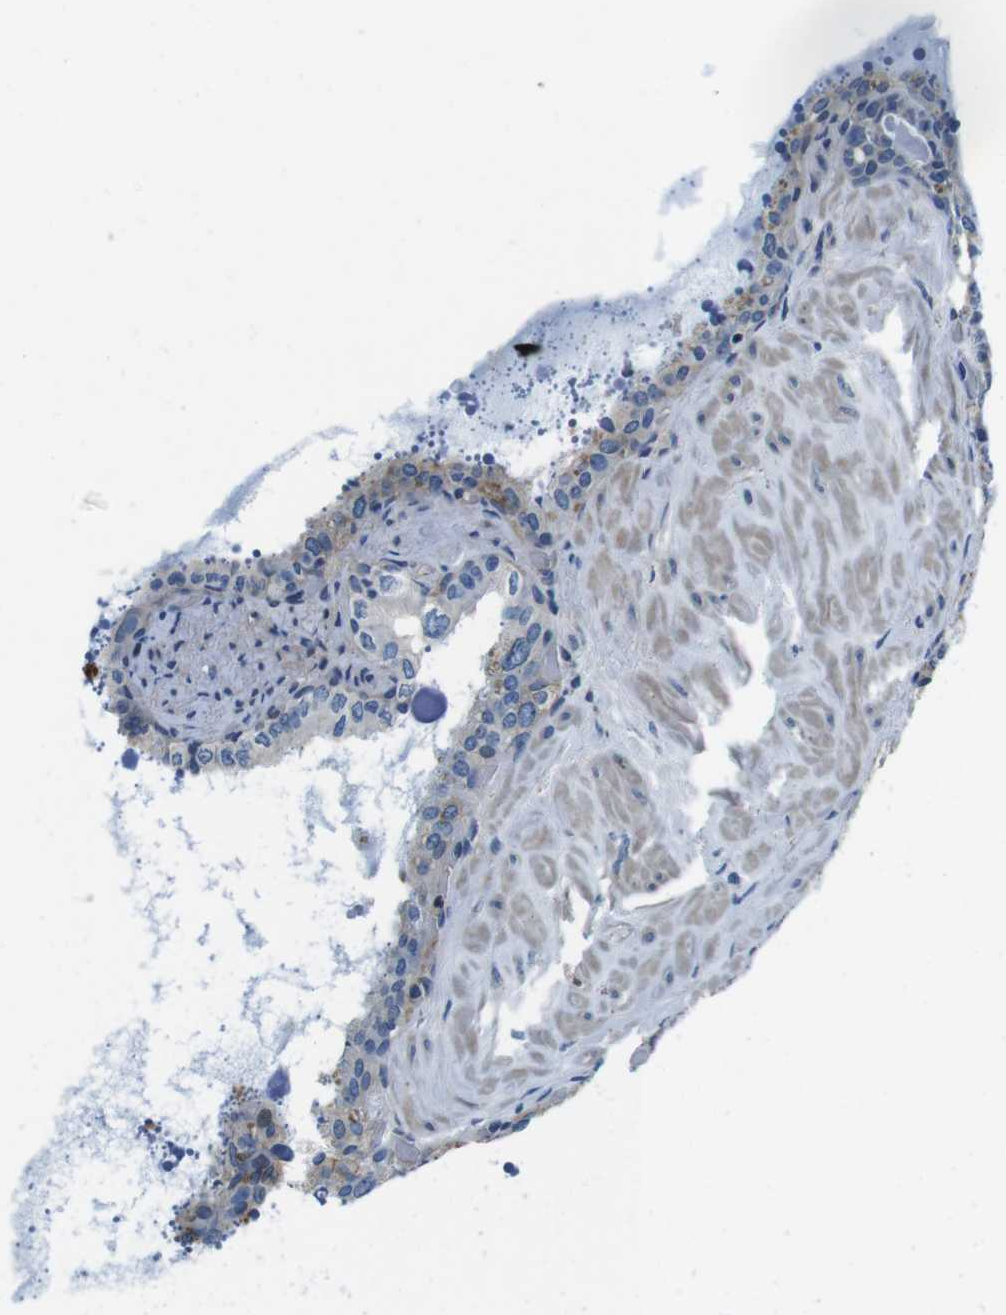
{"staining": {"intensity": "moderate", "quantity": "<25%", "location": "cytoplasmic/membranous"}, "tissue": "seminal vesicle", "cell_type": "Glandular cells", "image_type": "normal", "snomed": [{"axis": "morphology", "description": "Normal tissue, NOS"}, {"axis": "topography", "description": "Seminal veicle"}], "caption": "Human seminal vesicle stained with a brown dye demonstrates moderate cytoplasmic/membranous positive positivity in approximately <25% of glandular cells.", "gene": "KCNJ5", "patient": {"sex": "male", "age": 68}}